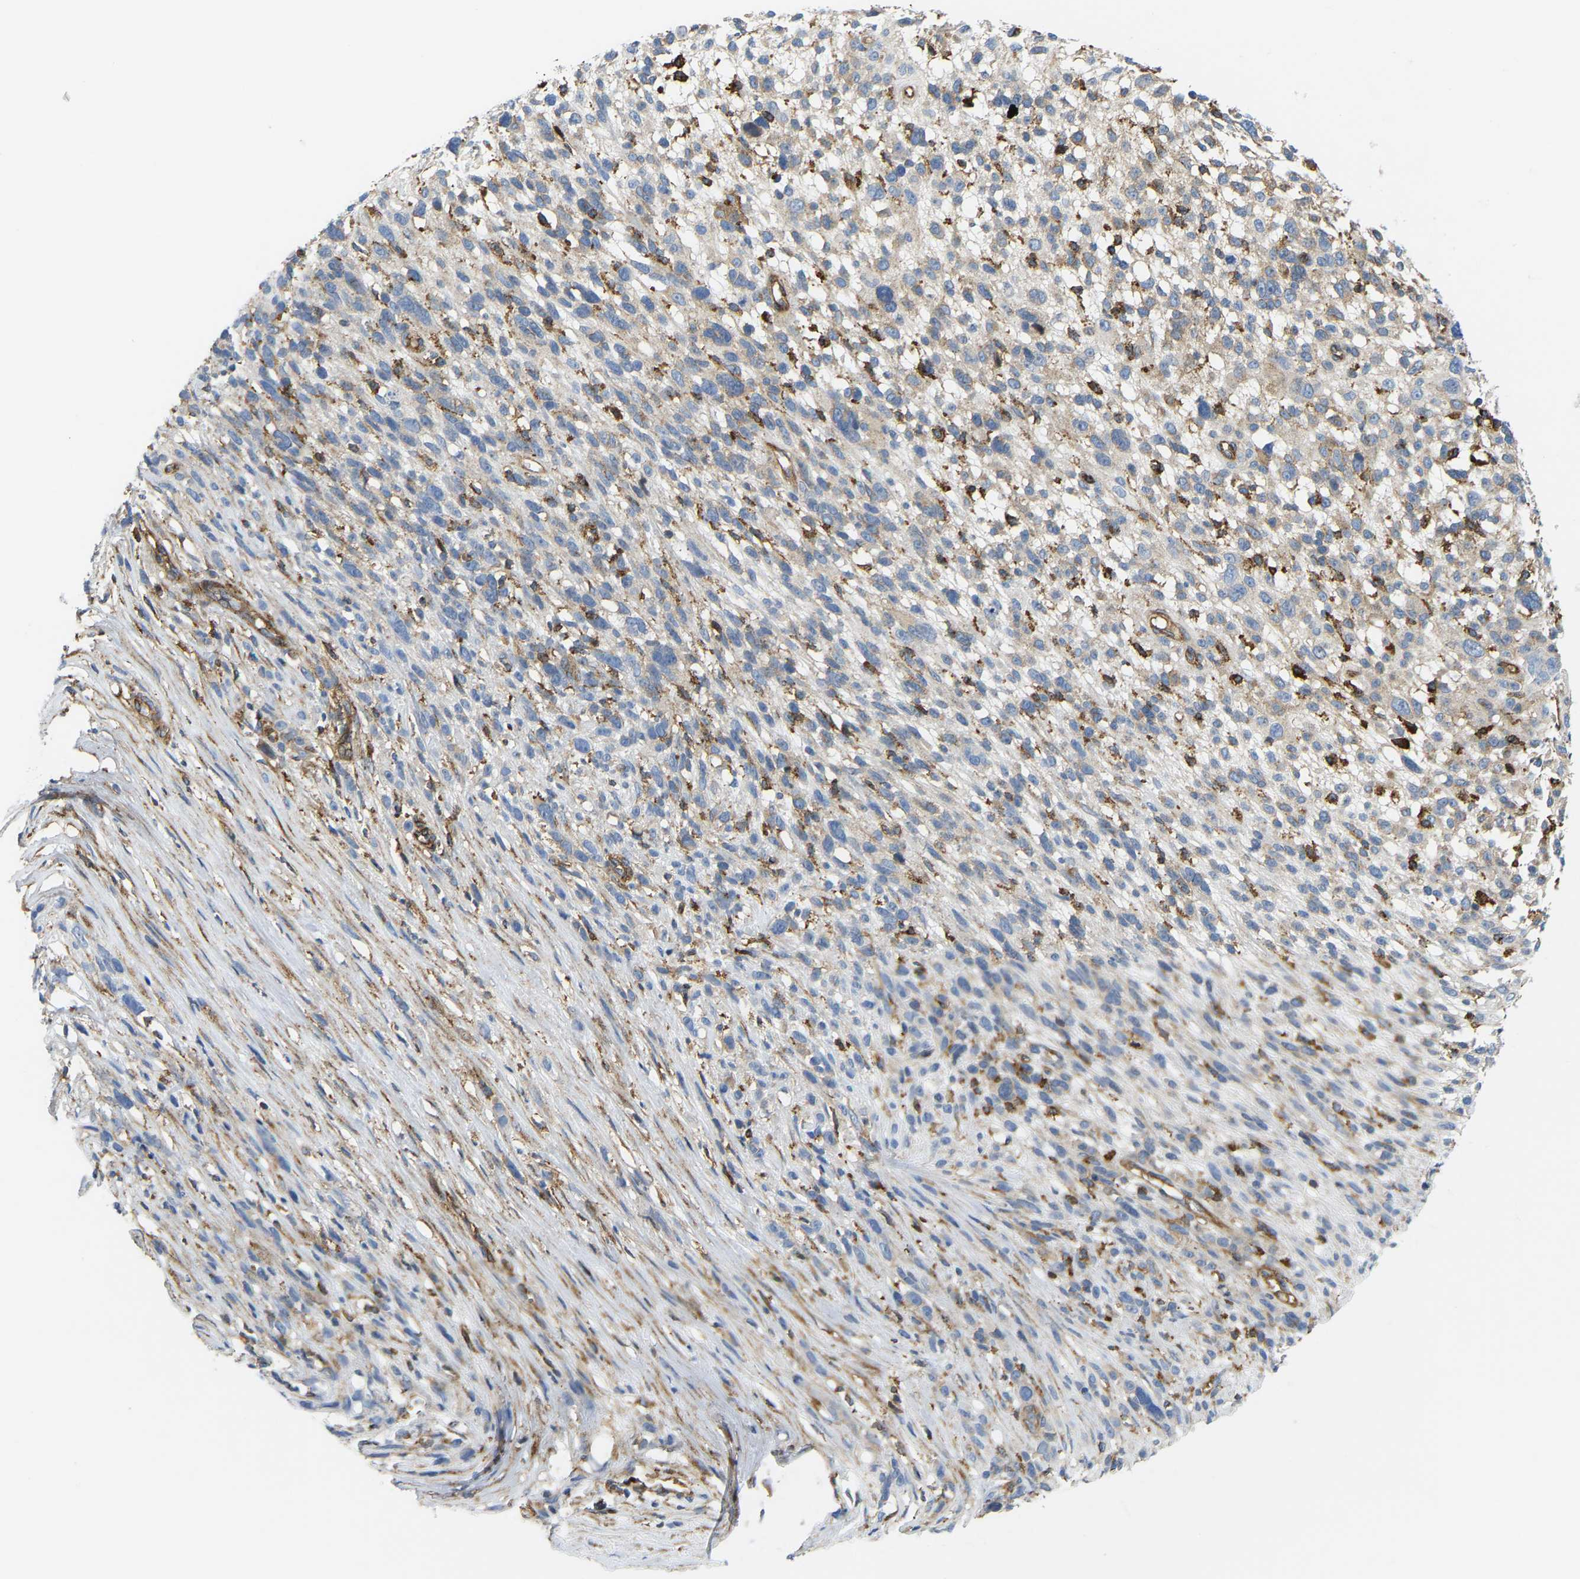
{"staining": {"intensity": "weak", "quantity": "<25%", "location": "cytoplasmic/membranous"}, "tissue": "melanoma", "cell_type": "Tumor cells", "image_type": "cancer", "snomed": [{"axis": "morphology", "description": "Malignant melanoma, NOS"}, {"axis": "topography", "description": "Skin"}], "caption": "Immunohistochemistry (IHC) of human melanoma reveals no positivity in tumor cells.", "gene": "PICALM", "patient": {"sex": "female", "age": 55}}